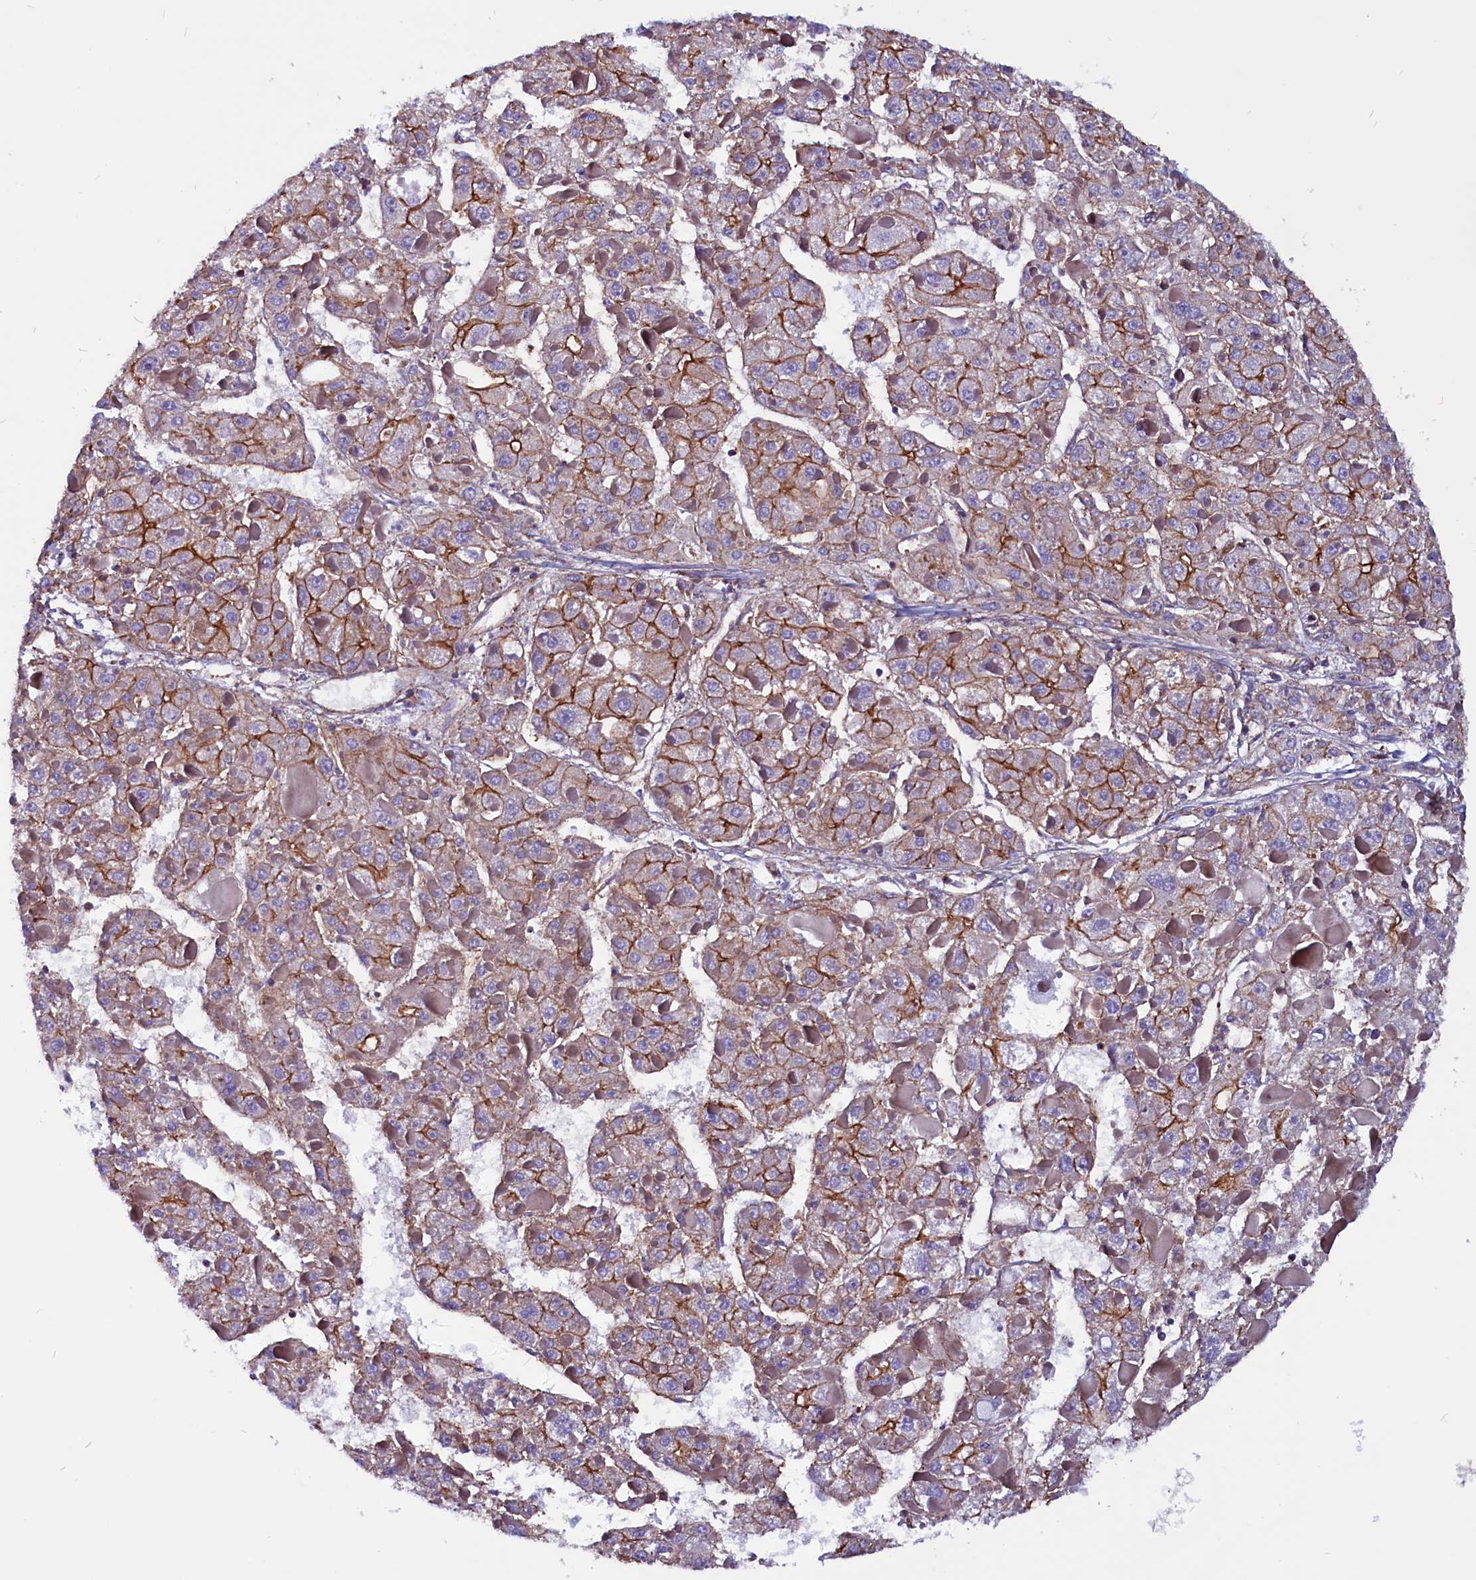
{"staining": {"intensity": "moderate", "quantity": "25%-75%", "location": "cytoplasmic/membranous"}, "tissue": "liver cancer", "cell_type": "Tumor cells", "image_type": "cancer", "snomed": [{"axis": "morphology", "description": "Carcinoma, Hepatocellular, NOS"}, {"axis": "topography", "description": "Liver"}], "caption": "A brown stain highlights moderate cytoplasmic/membranous expression of a protein in liver cancer tumor cells.", "gene": "ZNF749", "patient": {"sex": "female", "age": 73}}